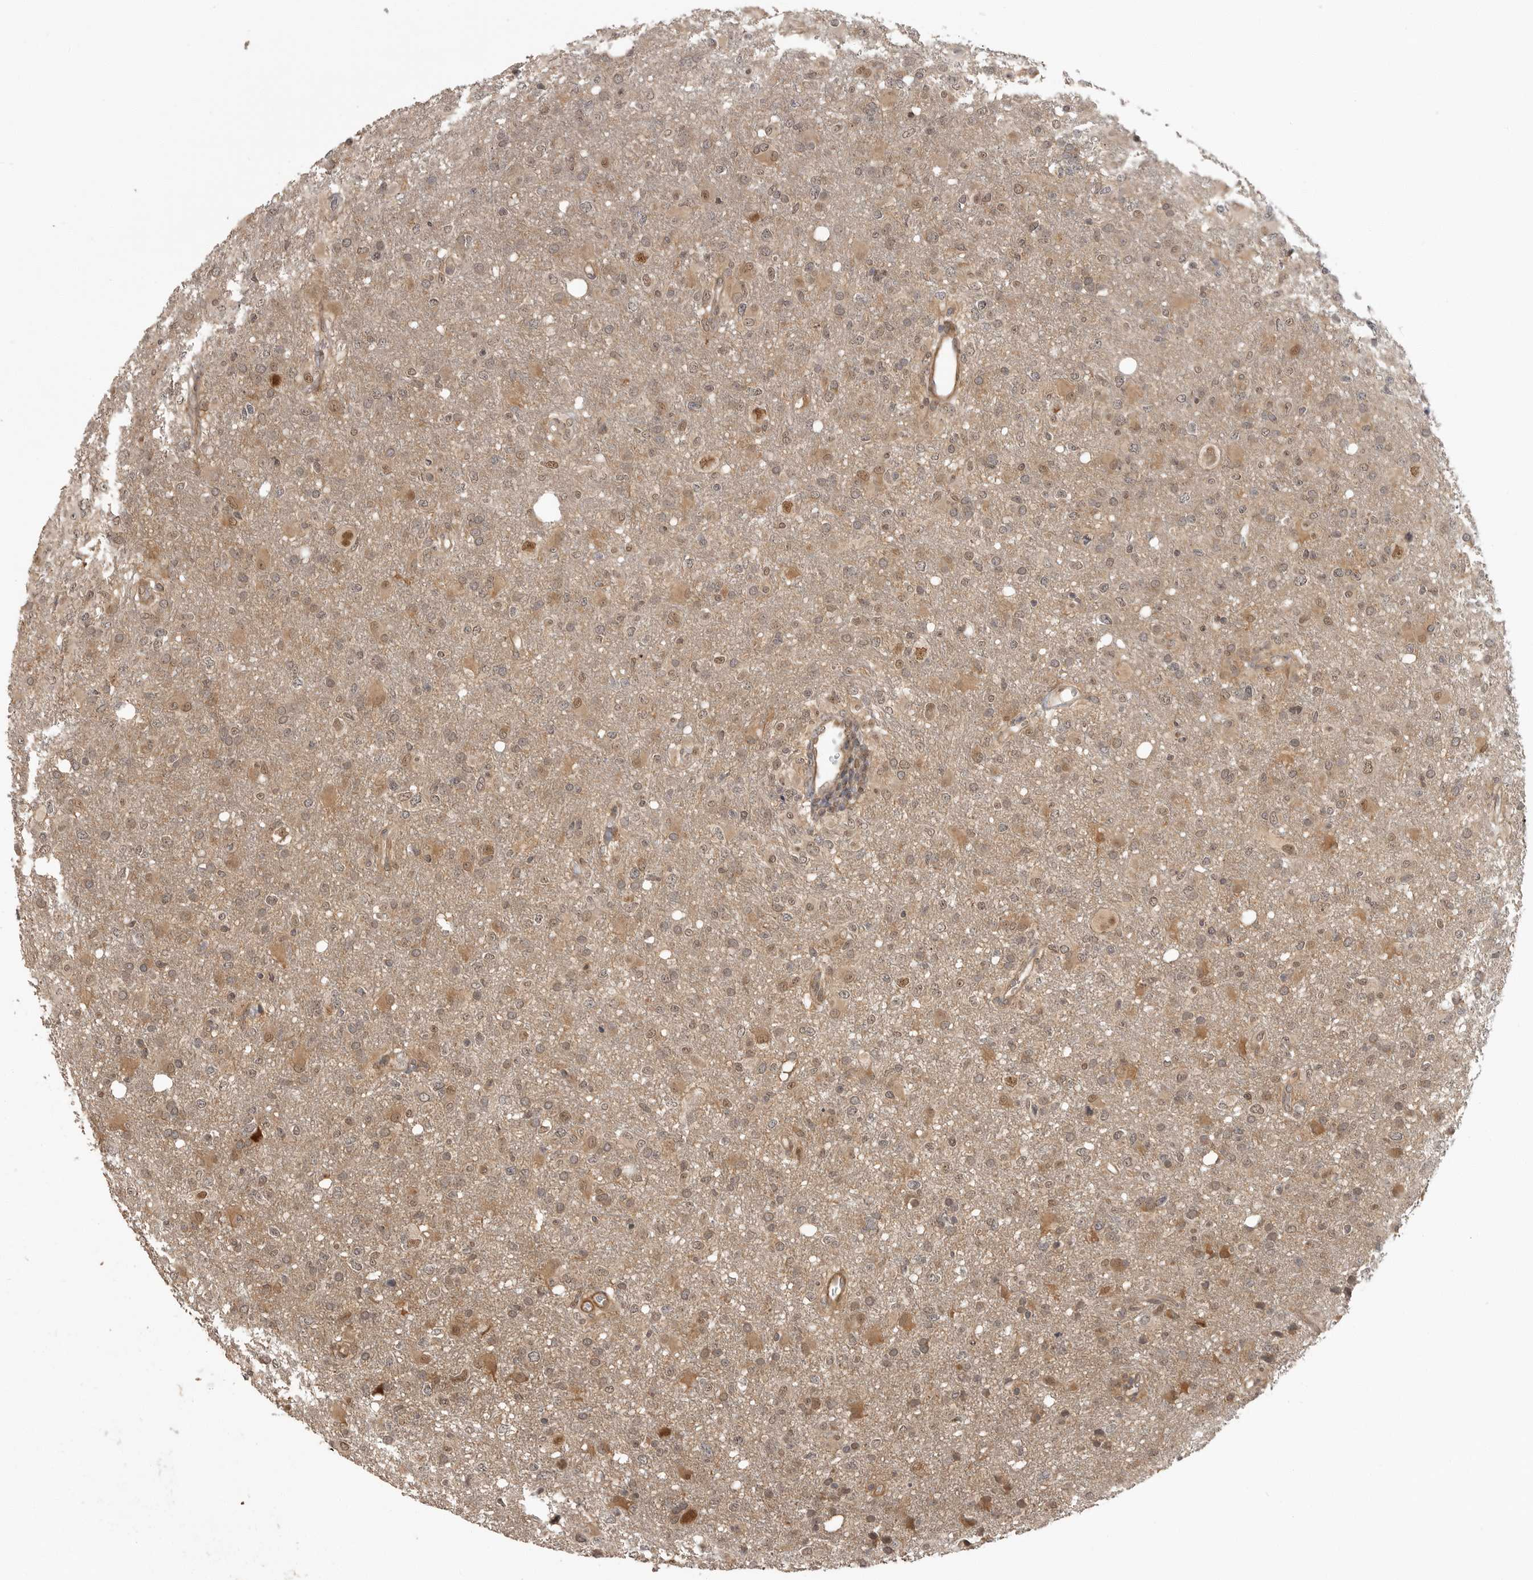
{"staining": {"intensity": "moderate", "quantity": "<25%", "location": "cytoplasmic/membranous,nuclear"}, "tissue": "glioma", "cell_type": "Tumor cells", "image_type": "cancer", "snomed": [{"axis": "morphology", "description": "Glioma, malignant, High grade"}, {"axis": "topography", "description": "Brain"}], "caption": "This micrograph reveals IHC staining of human malignant glioma (high-grade), with low moderate cytoplasmic/membranous and nuclear positivity in approximately <25% of tumor cells.", "gene": "ERN1", "patient": {"sex": "female", "age": 57}}